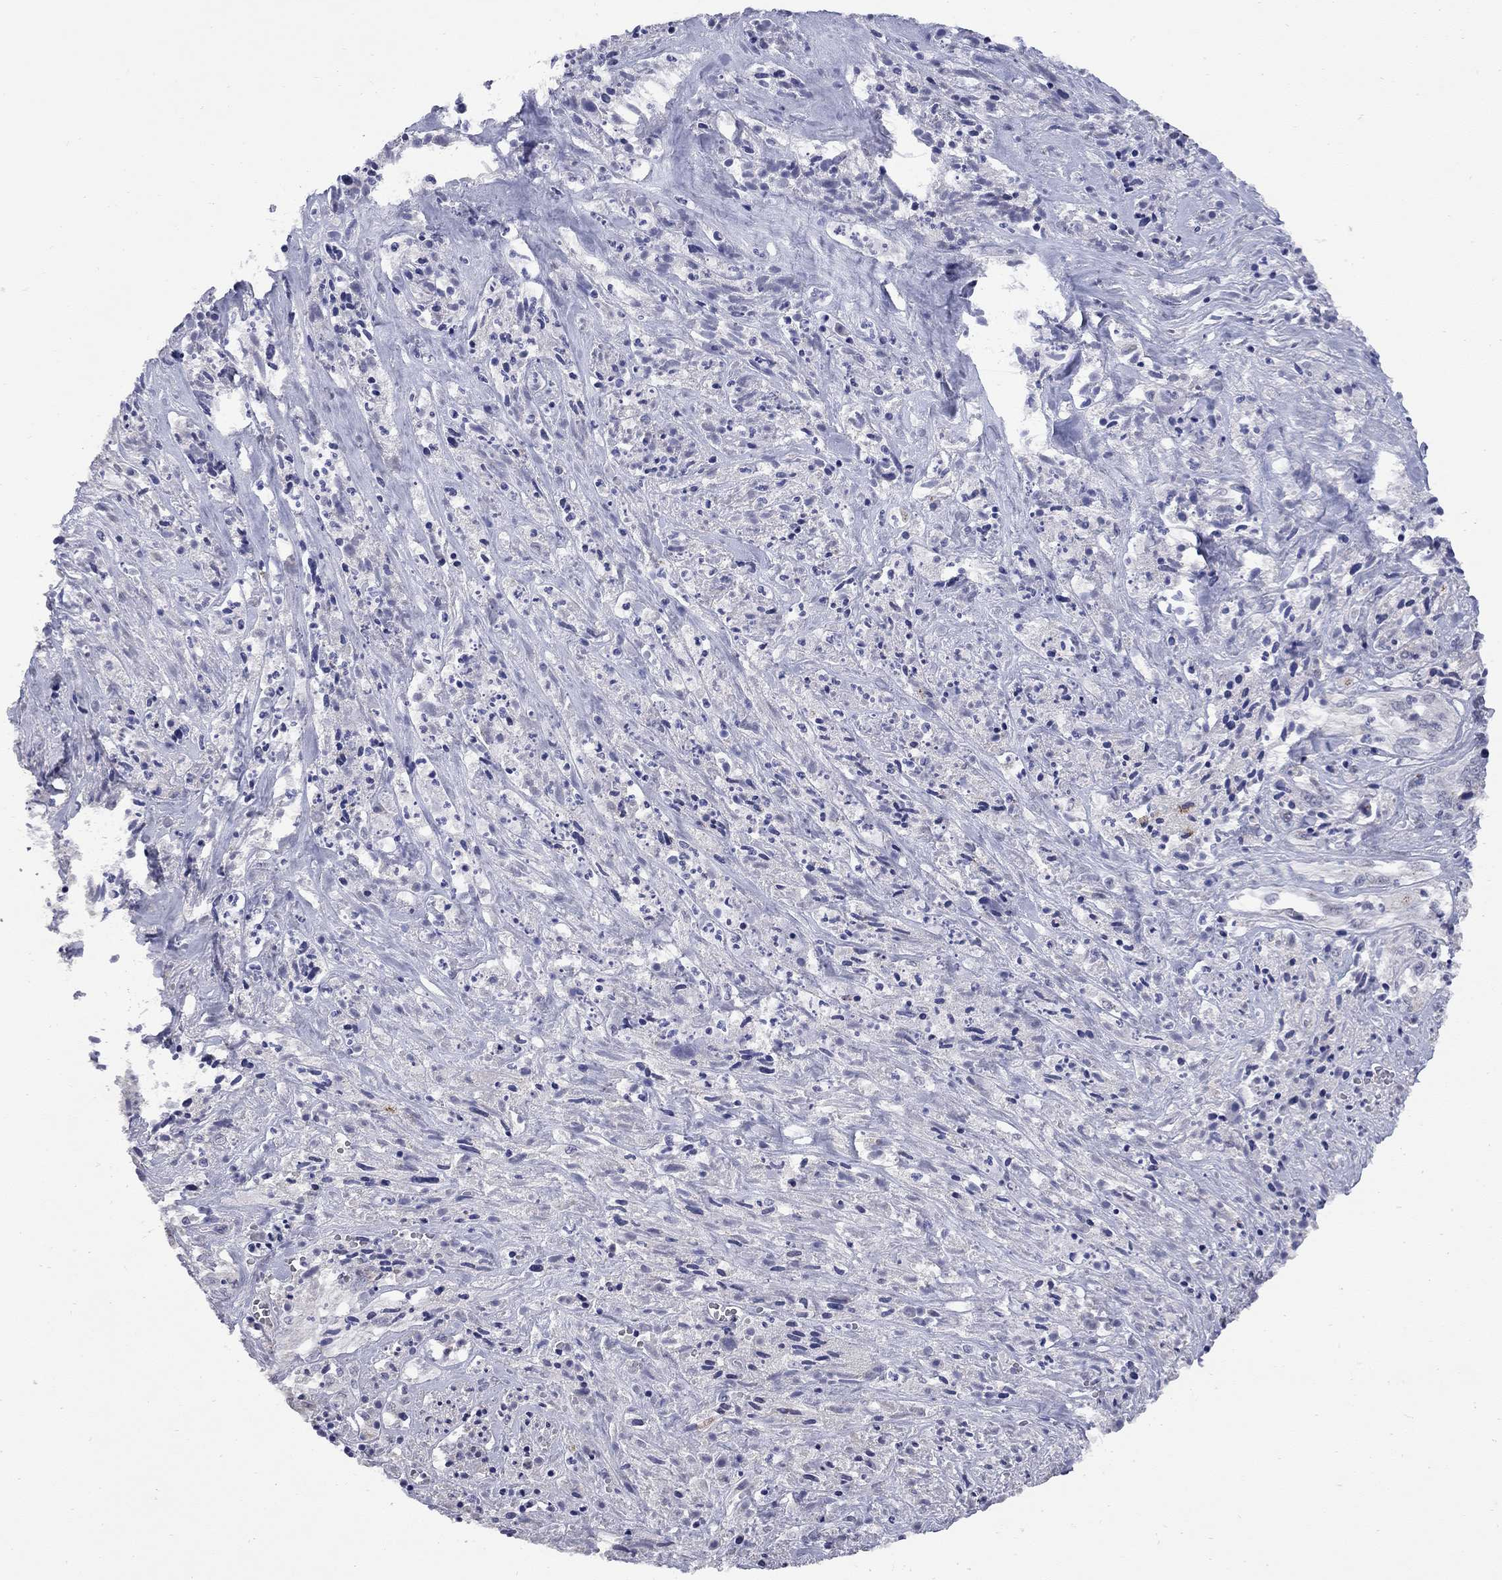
{"staining": {"intensity": "negative", "quantity": "none", "location": "none"}, "tissue": "melanoma", "cell_type": "Tumor cells", "image_type": "cancer", "snomed": [{"axis": "morphology", "description": "Malignant melanoma, NOS"}, {"axis": "topography", "description": "Skin"}], "caption": "Immunohistochemistry (IHC) image of neoplastic tissue: melanoma stained with DAB (3,3'-diaminobenzidine) demonstrates no significant protein expression in tumor cells. (DAB IHC with hematoxylin counter stain).", "gene": "HTR4", "patient": {"sex": "female", "age": 91}}